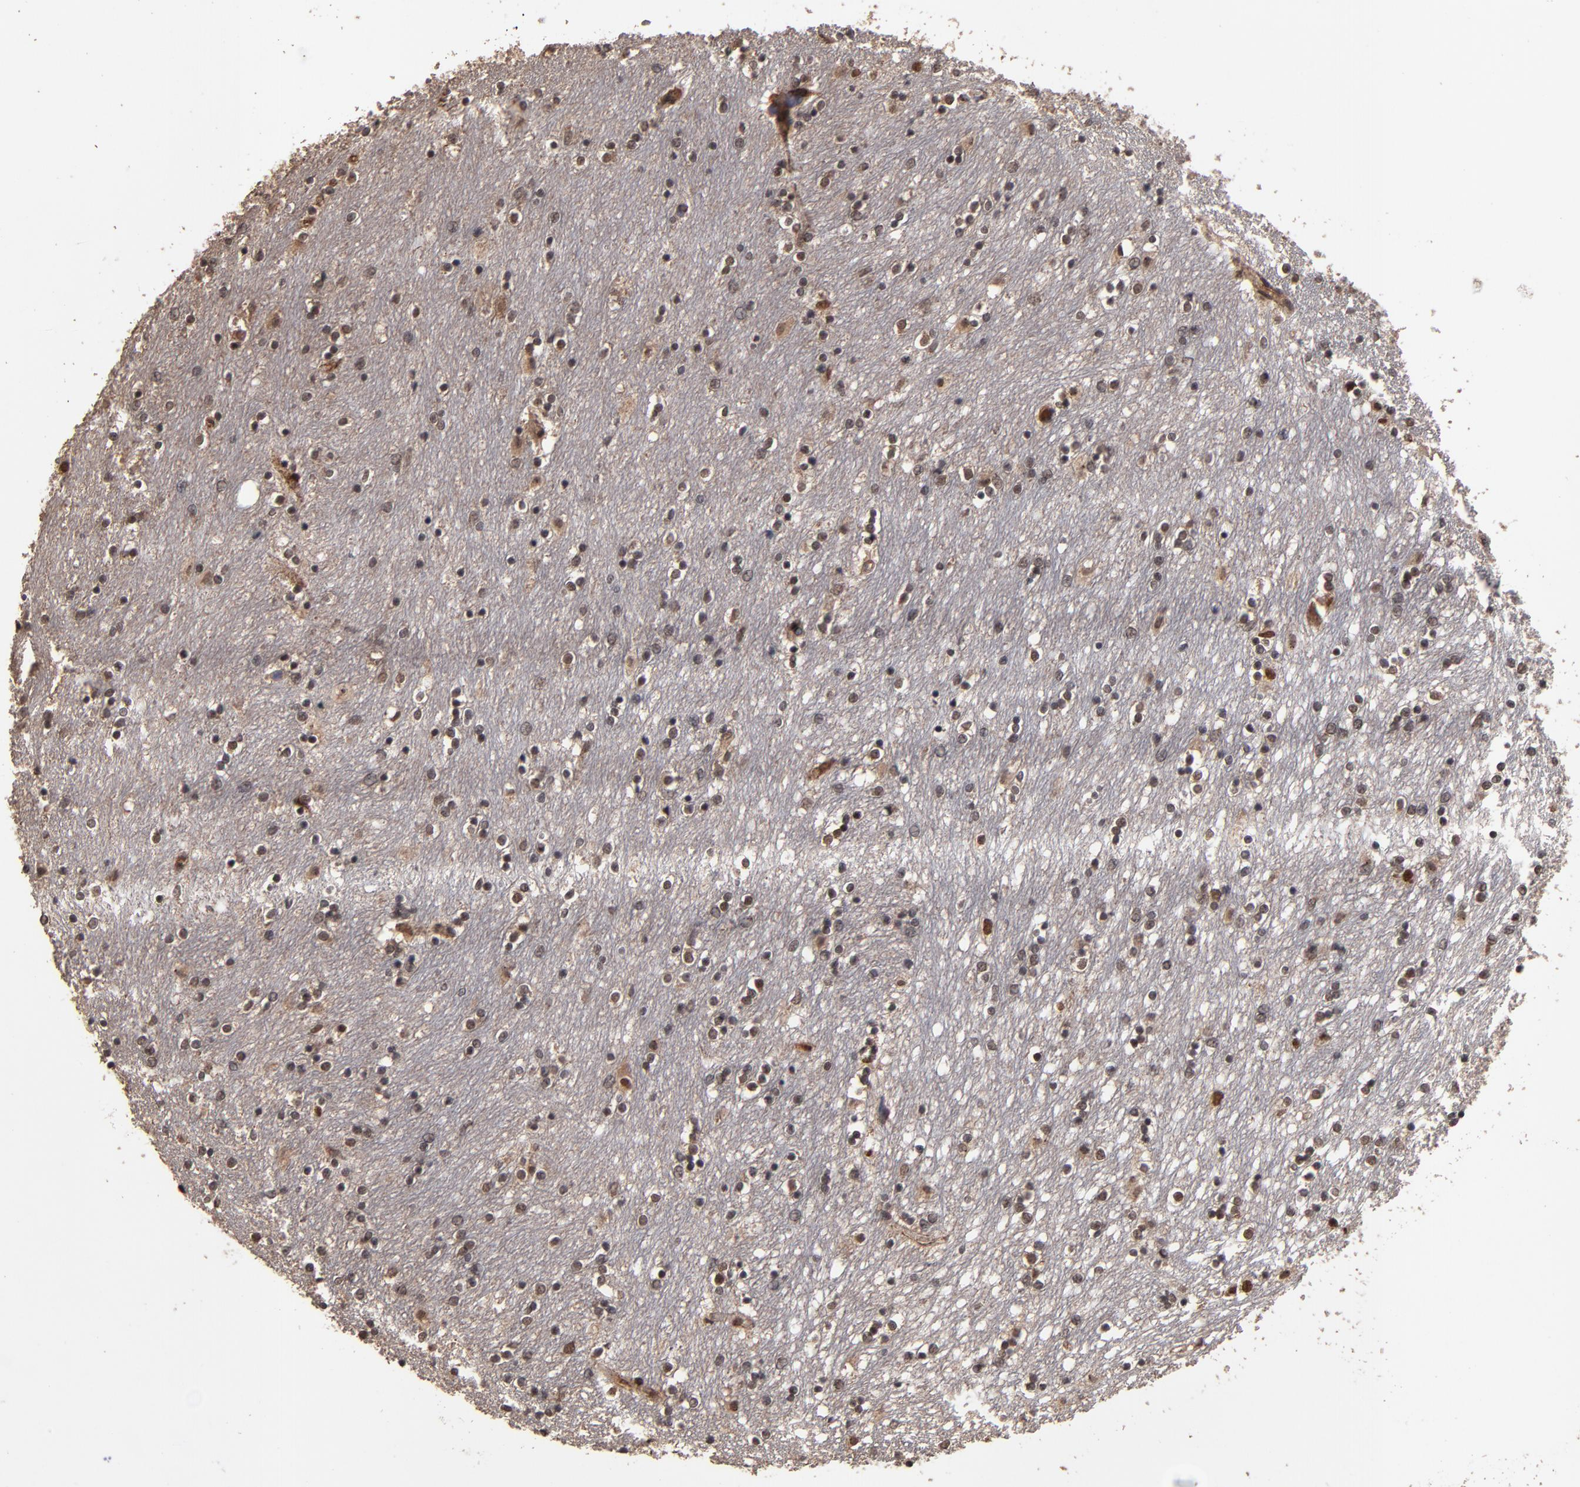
{"staining": {"intensity": "moderate", "quantity": "25%-75%", "location": "cytoplasmic/membranous"}, "tissue": "caudate", "cell_type": "Glial cells", "image_type": "normal", "snomed": [{"axis": "morphology", "description": "Normal tissue, NOS"}, {"axis": "topography", "description": "Lateral ventricle wall"}], "caption": "Protein expression analysis of unremarkable caudate shows moderate cytoplasmic/membranous expression in about 25%-75% of glial cells.", "gene": "NXF2B", "patient": {"sex": "female", "age": 54}}